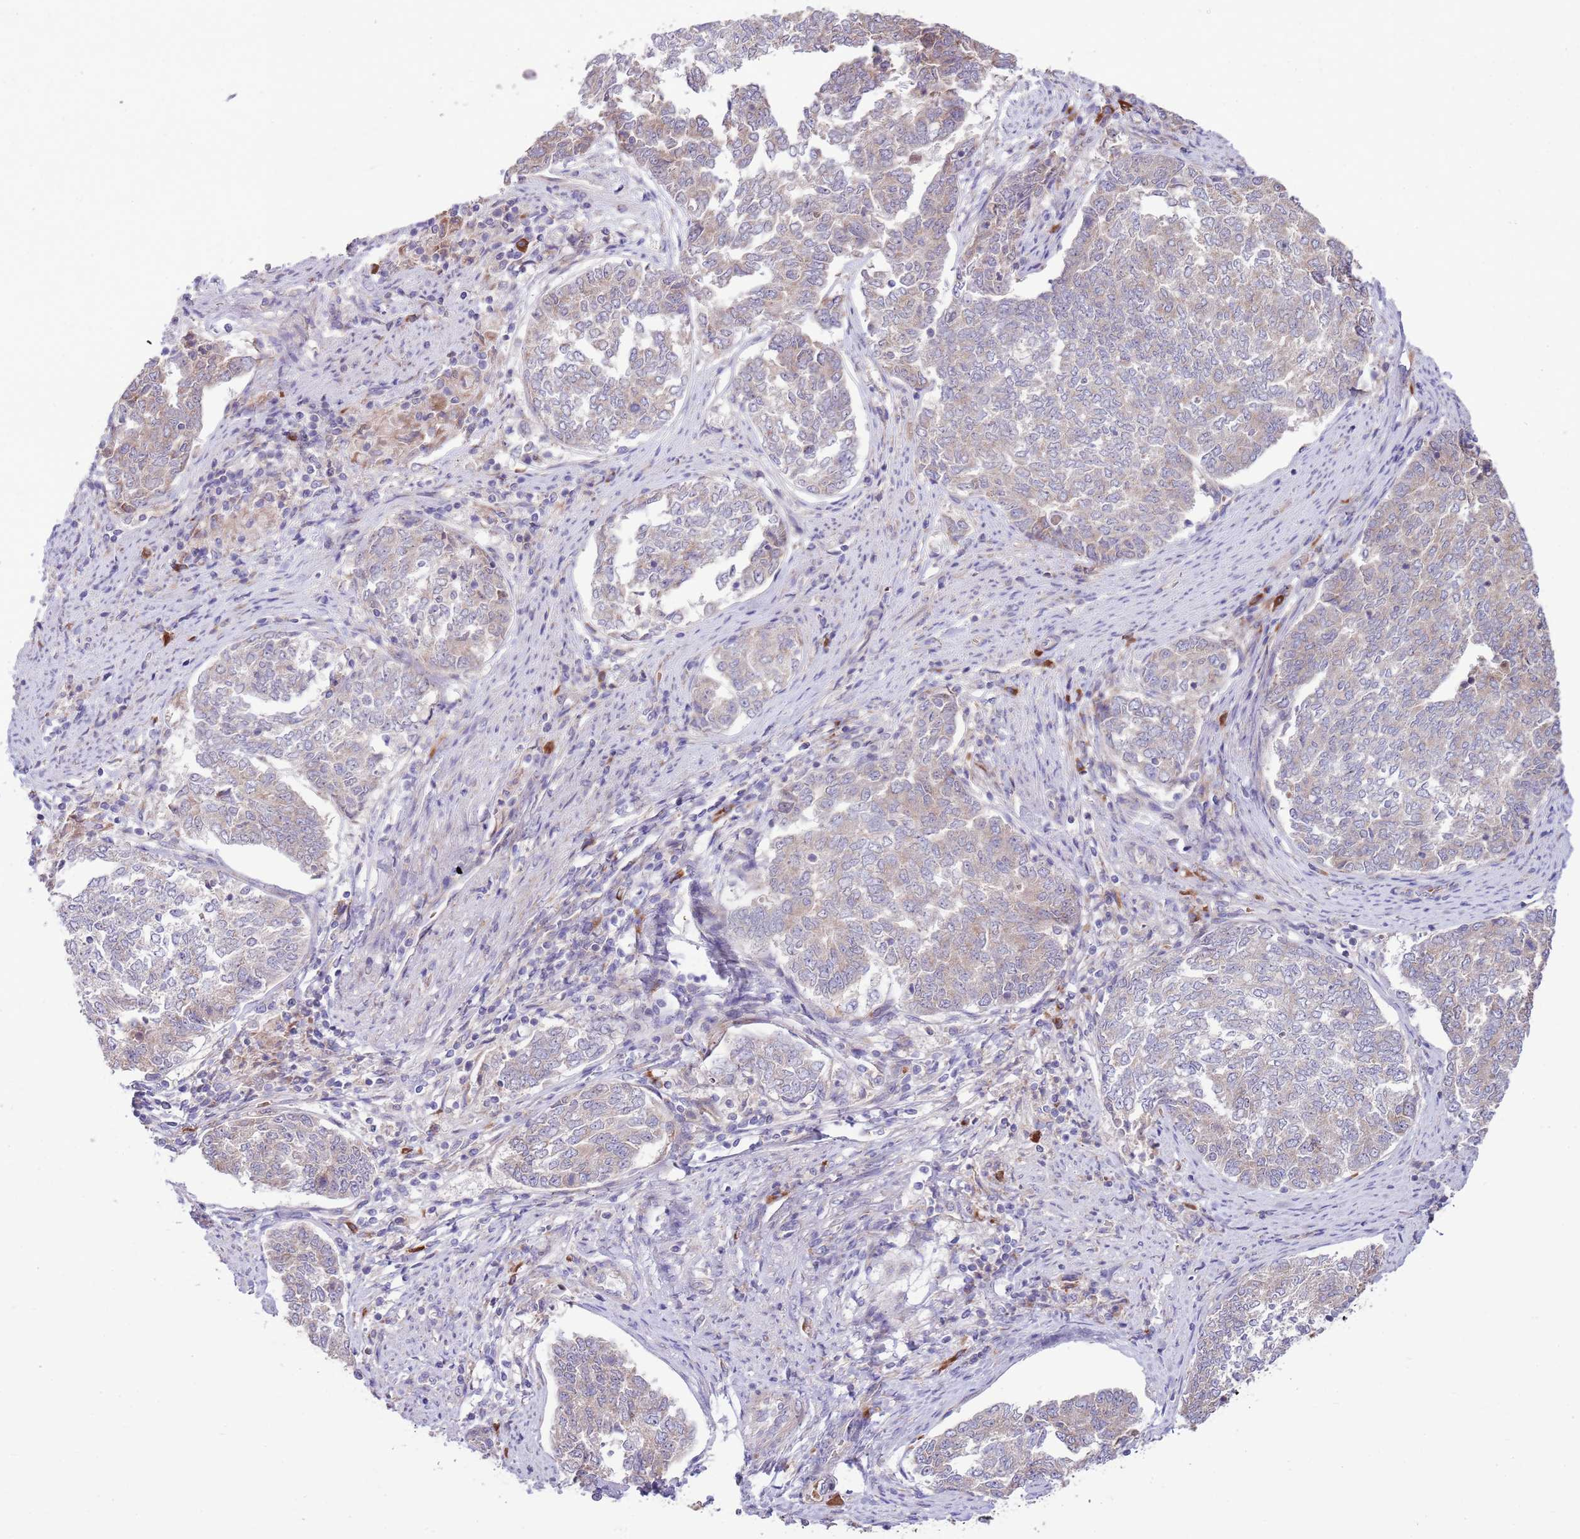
{"staining": {"intensity": "weak", "quantity": "<25%", "location": "cytoplasmic/membranous"}, "tissue": "endometrial cancer", "cell_type": "Tumor cells", "image_type": "cancer", "snomed": [{"axis": "morphology", "description": "Adenocarcinoma, NOS"}, {"axis": "topography", "description": "Endometrium"}], "caption": "Immunohistochemistry (IHC) micrograph of human adenocarcinoma (endometrial) stained for a protein (brown), which demonstrates no positivity in tumor cells.", "gene": "DAND5", "patient": {"sex": "female", "age": 80}}